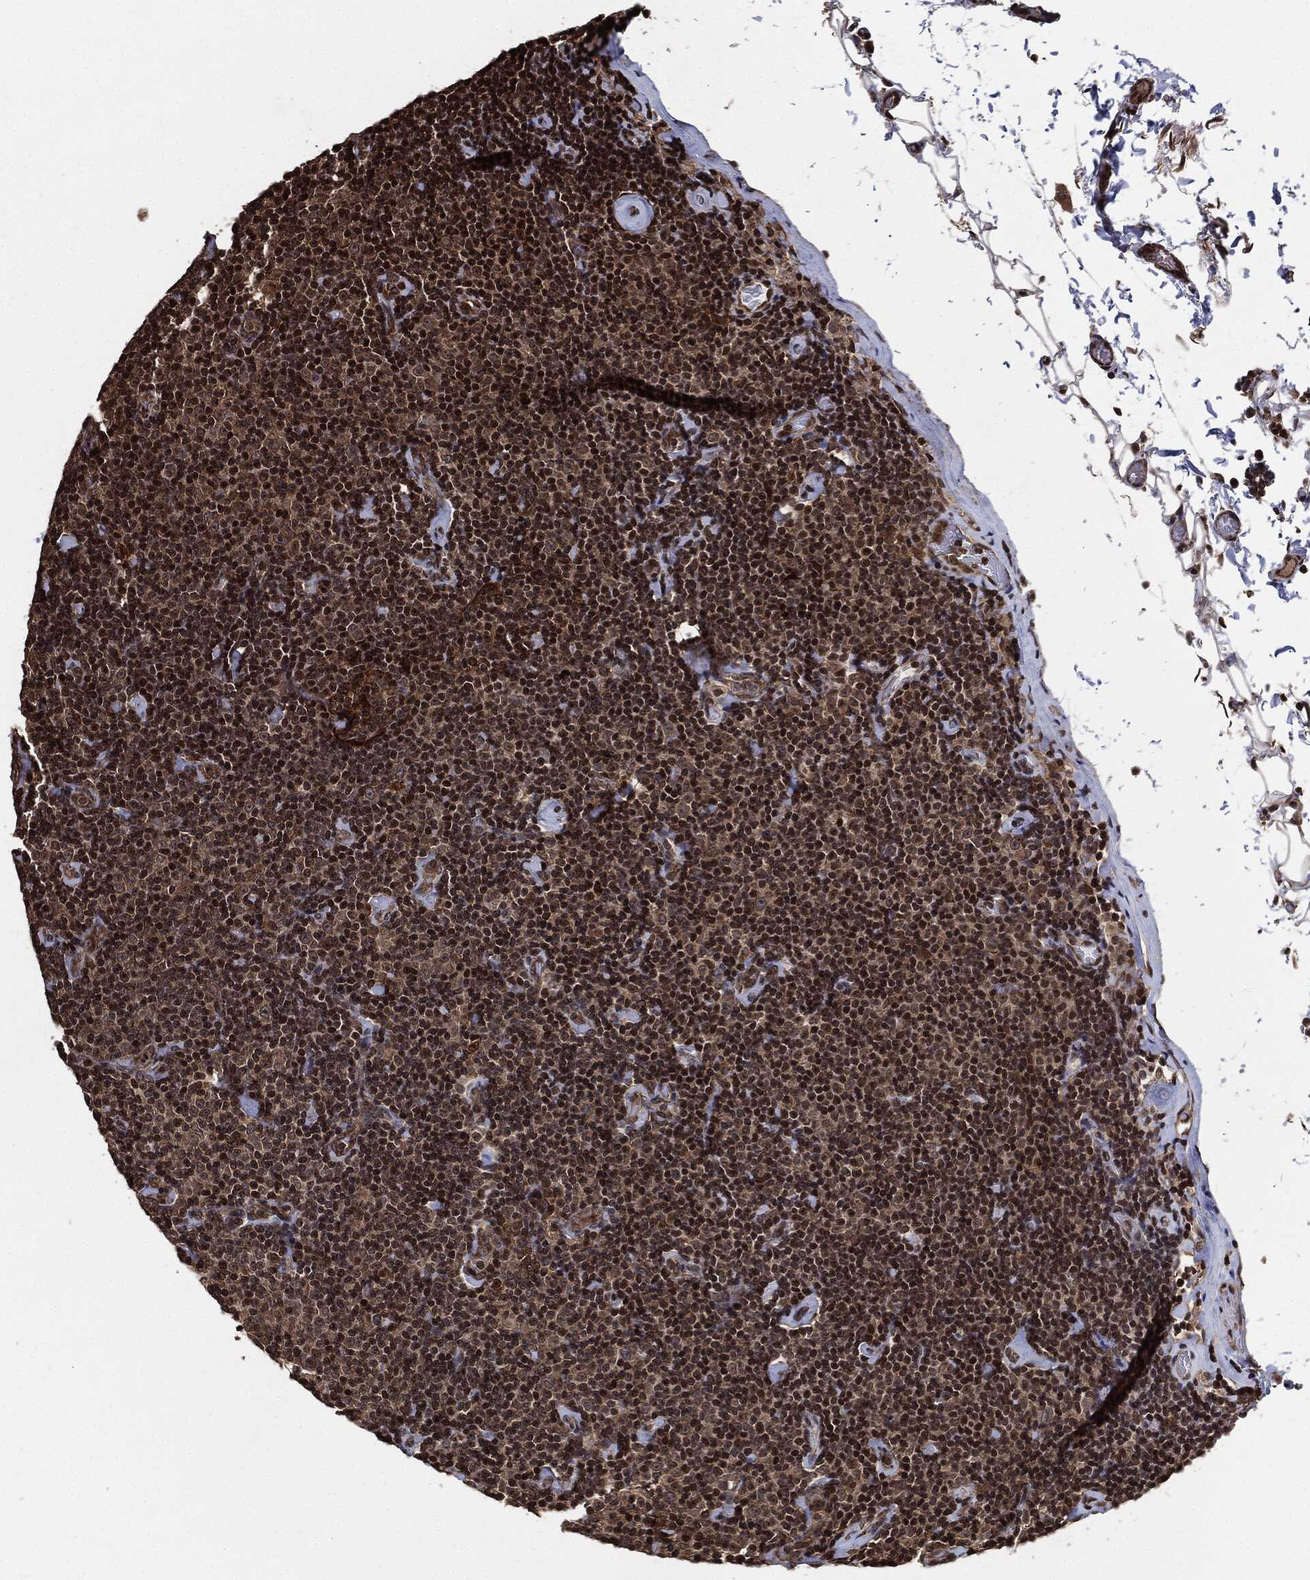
{"staining": {"intensity": "moderate", "quantity": ">75%", "location": "nuclear"}, "tissue": "lymphoma", "cell_type": "Tumor cells", "image_type": "cancer", "snomed": [{"axis": "morphology", "description": "Malignant lymphoma, non-Hodgkin's type, Low grade"}, {"axis": "topography", "description": "Lymph node"}], "caption": "Lymphoma stained for a protein (brown) reveals moderate nuclear positive expression in approximately >75% of tumor cells.", "gene": "PDK1", "patient": {"sex": "male", "age": 81}}